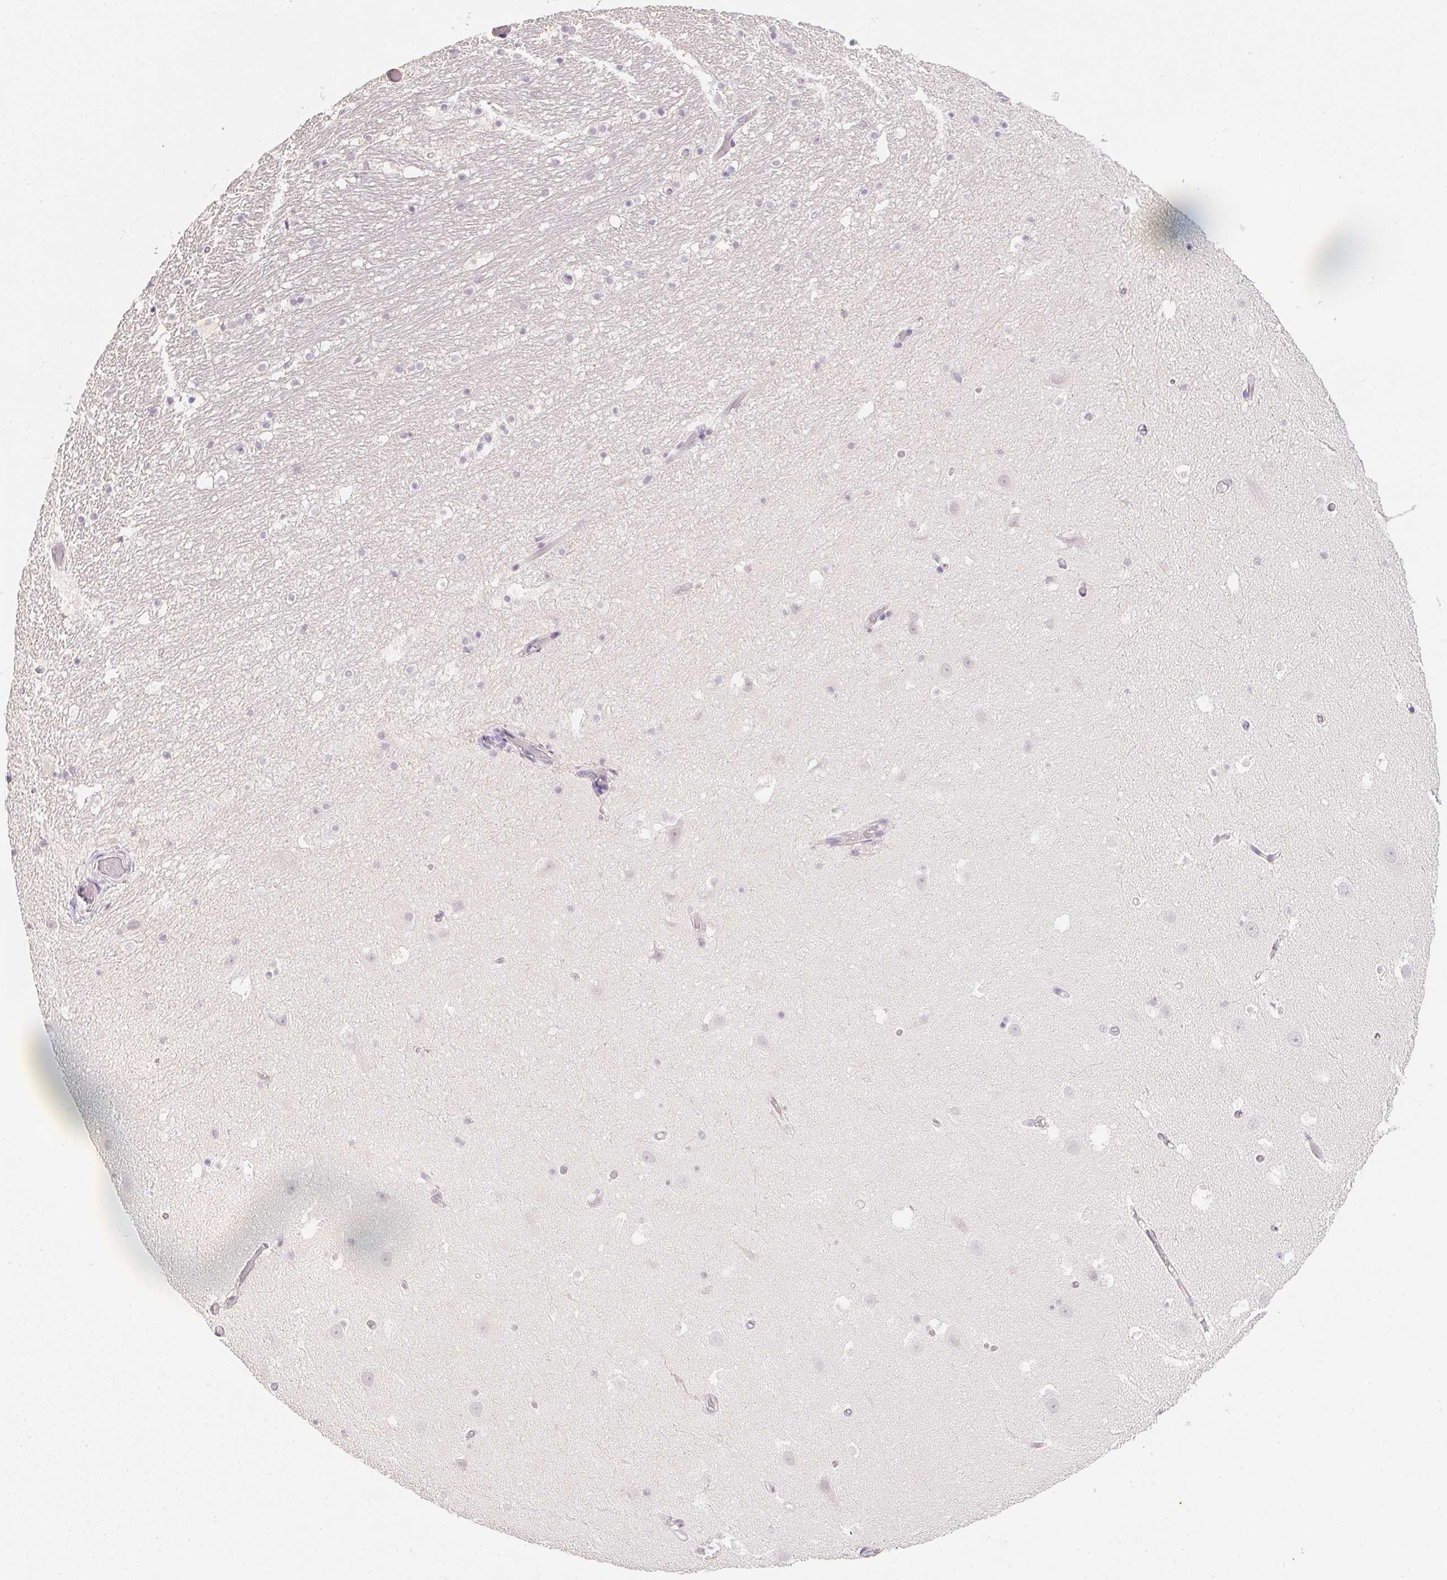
{"staining": {"intensity": "negative", "quantity": "none", "location": "none"}, "tissue": "hippocampus", "cell_type": "Glial cells", "image_type": "normal", "snomed": [{"axis": "morphology", "description": "Normal tissue, NOS"}, {"axis": "topography", "description": "Hippocampus"}], "caption": "Human hippocampus stained for a protein using immunohistochemistry demonstrates no expression in glial cells.", "gene": "PPY", "patient": {"sex": "male", "age": 26}}